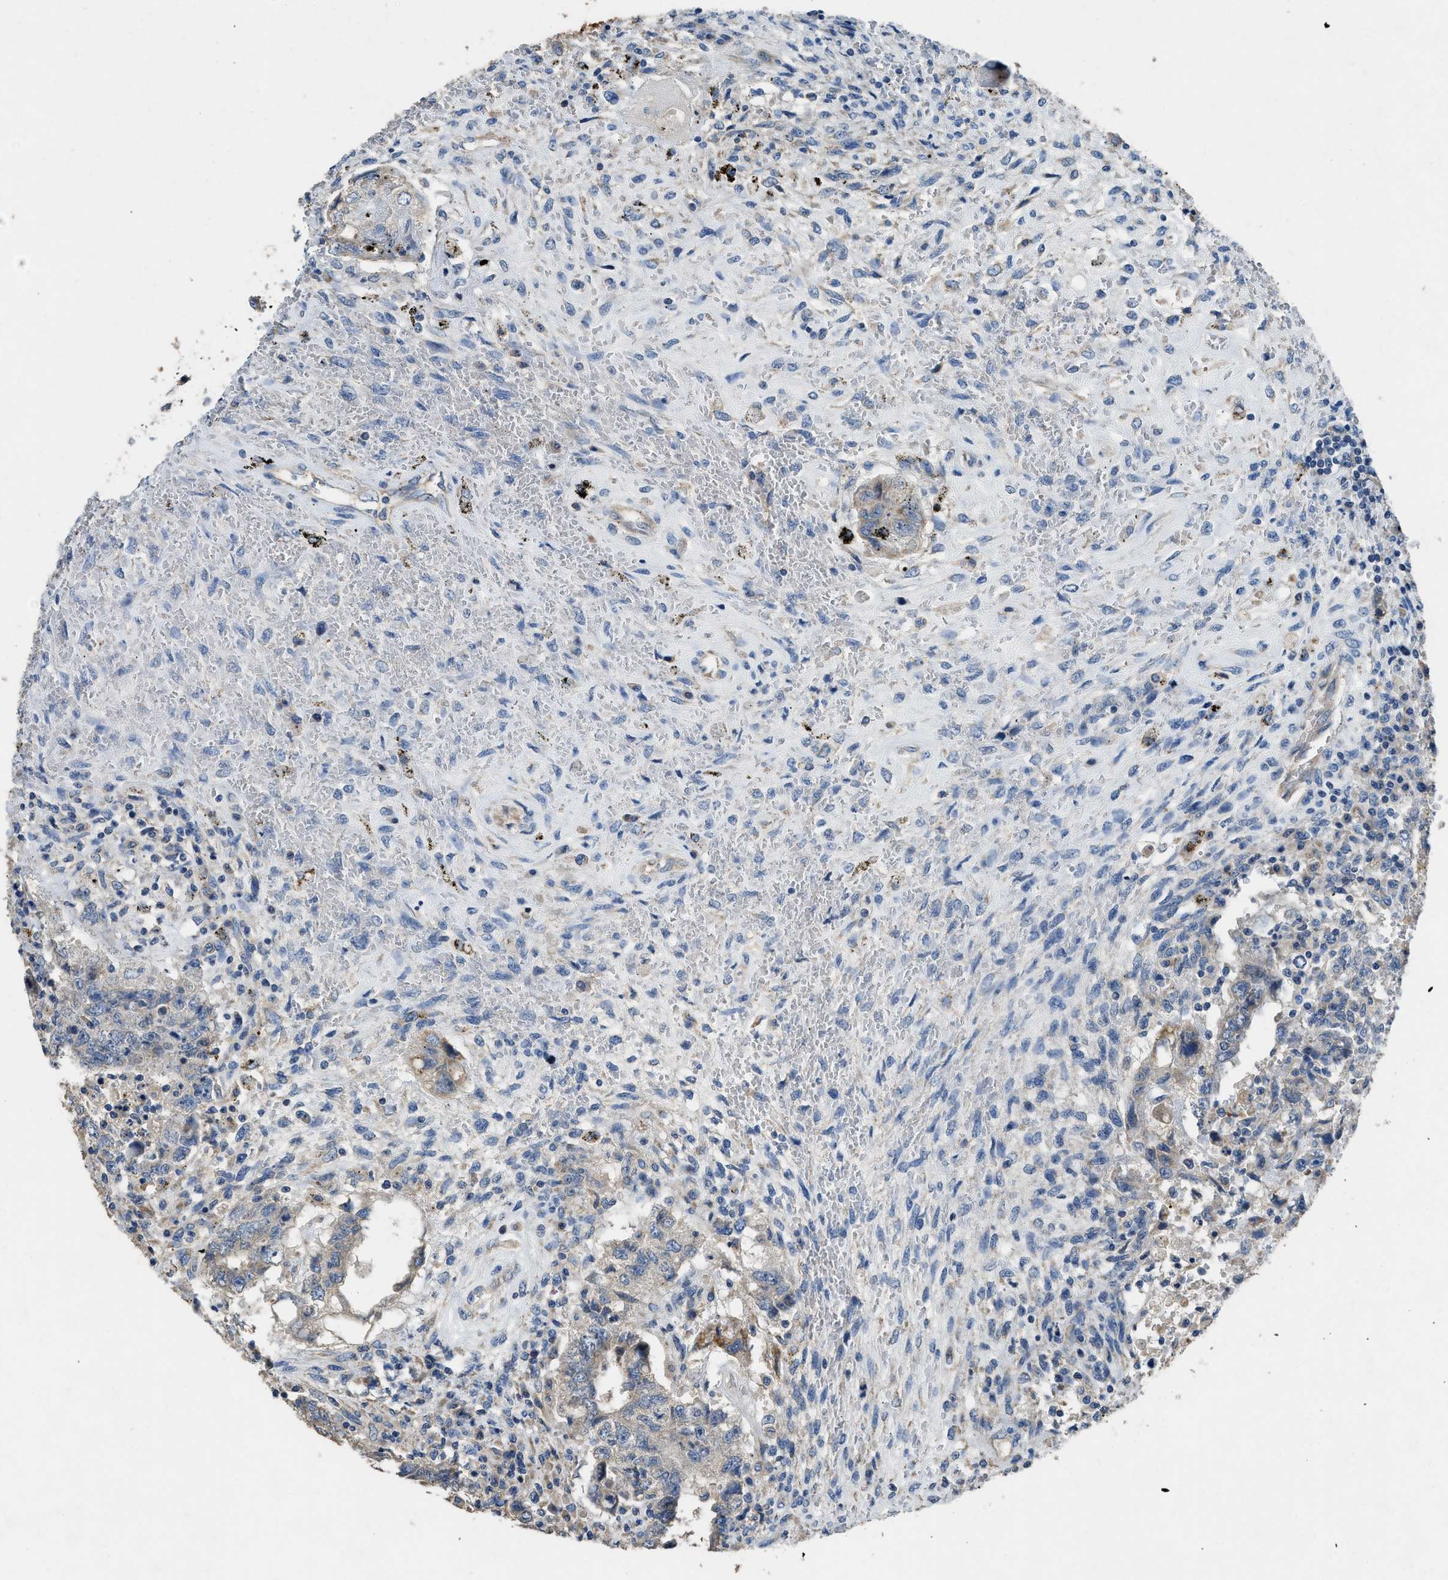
{"staining": {"intensity": "negative", "quantity": "none", "location": "none"}, "tissue": "testis cancer", "cell_type": "Tumor cells", "image_type": "cancer", "snomed": [{"axis": "morphology", "description": "Carcinoma, Embryonal, NOS"}, {"axis": "topography", "description": "Testis"}], "caption": "DAB (3,3'-diaminobenzidine) immunohistochemical staining of human embryonal carcinoma (testis) shows no significant staining in tumor cells.", "gene": "TMEM150A", "patient": {"sex": "male", "age": 26}}